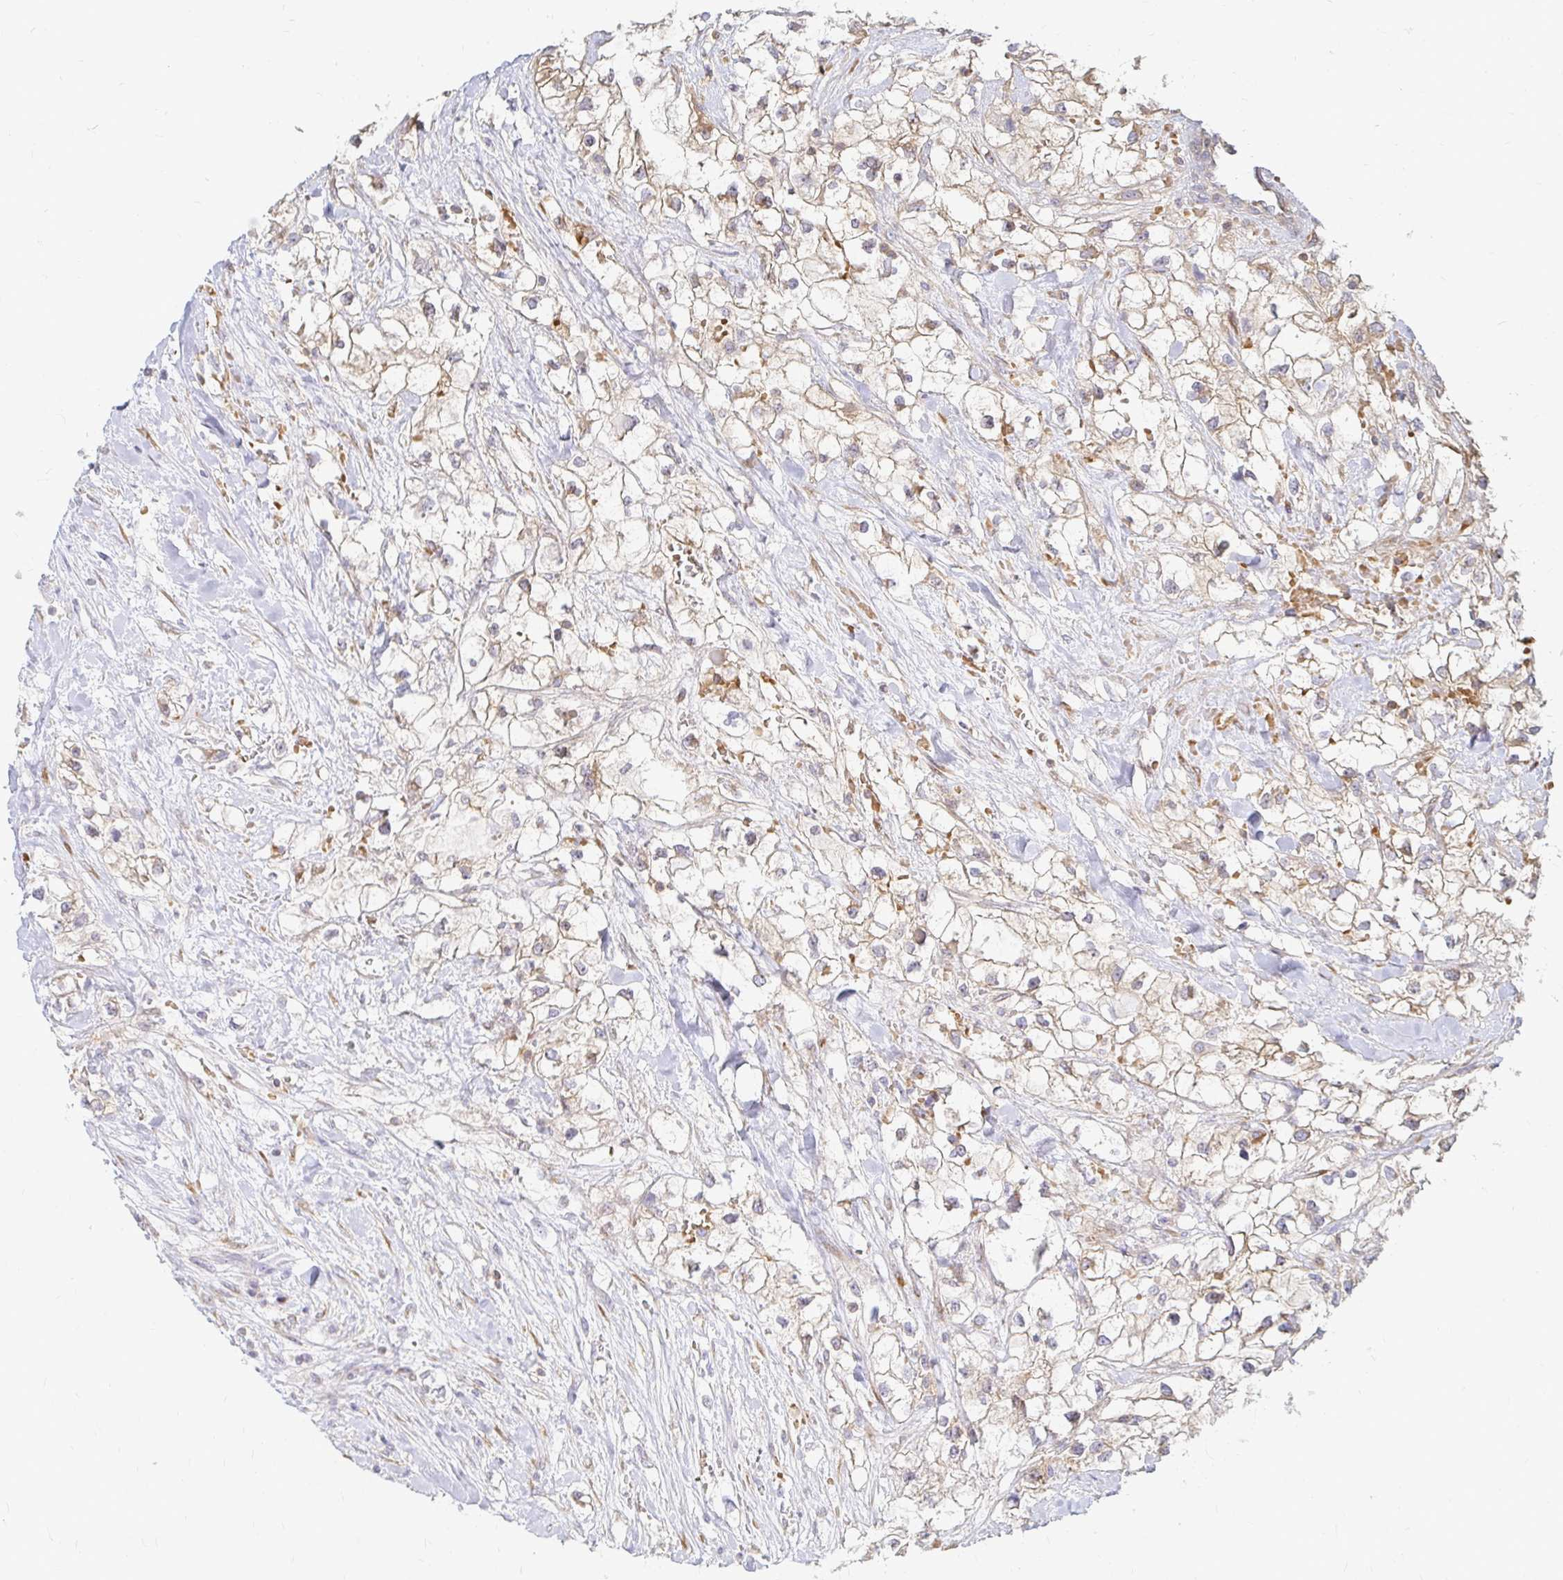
{"staining": {"intensity": "moderate", "quantity": "<25%", "location": "cytoplasmic/membranous"}, "tissue": "renal cancer", "cell_type": "Tumor cells", "image_type": "cancer", "snomed": [{"axis": "morphology", "description": "Adenocarcinoma, NOS"}, {"axis": "topography", "description": "Kidney"}], "caption": "This histopathology image demonstrates immunohistochemistry staining of renal cancer, with low moderate cytoplasmic/membranous staining in about <25% of tumor cells.", "gene": "CAST", "patient": {"sex": "male", "age": 59}}